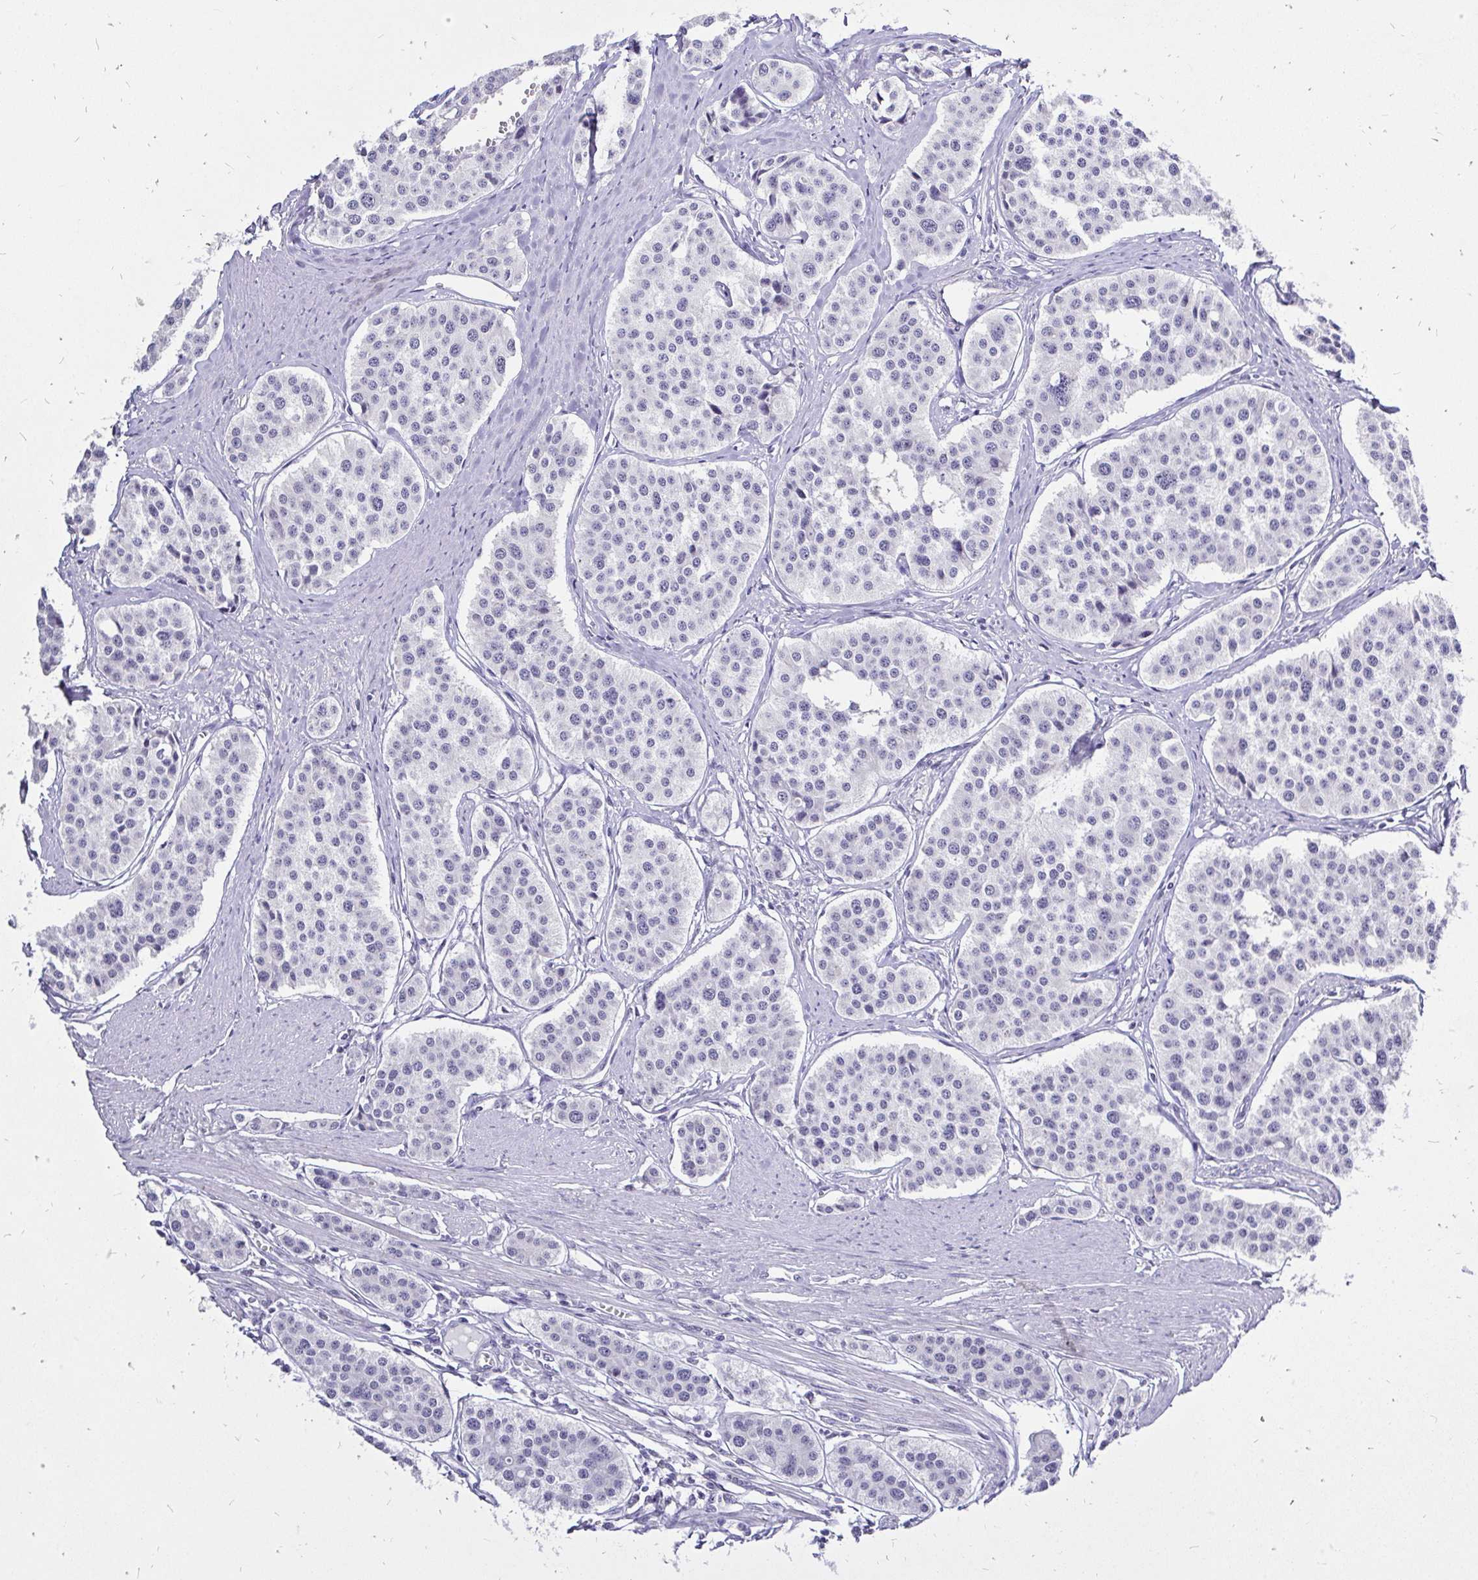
{"staining": {"intensity": "negative", "quantity": "none", "location": "none"}, "tissue": "carcinoid", "cell_type": "Tumor cells", "image_type": "cancer", "snomed": [{"axis": "morphology", "description": "Carcinoid, malignant, NOS"}, {"axis": "topography", "description": "Small intestine"}], "caption": "An immunohistochemistry (IHC) histopathology image of malignant carcinoid is shown. There is no staining in tumor cells of malignant carcinoid.", "gene": "ZNF860", "patient": {"sex": "male", "age": 60}}